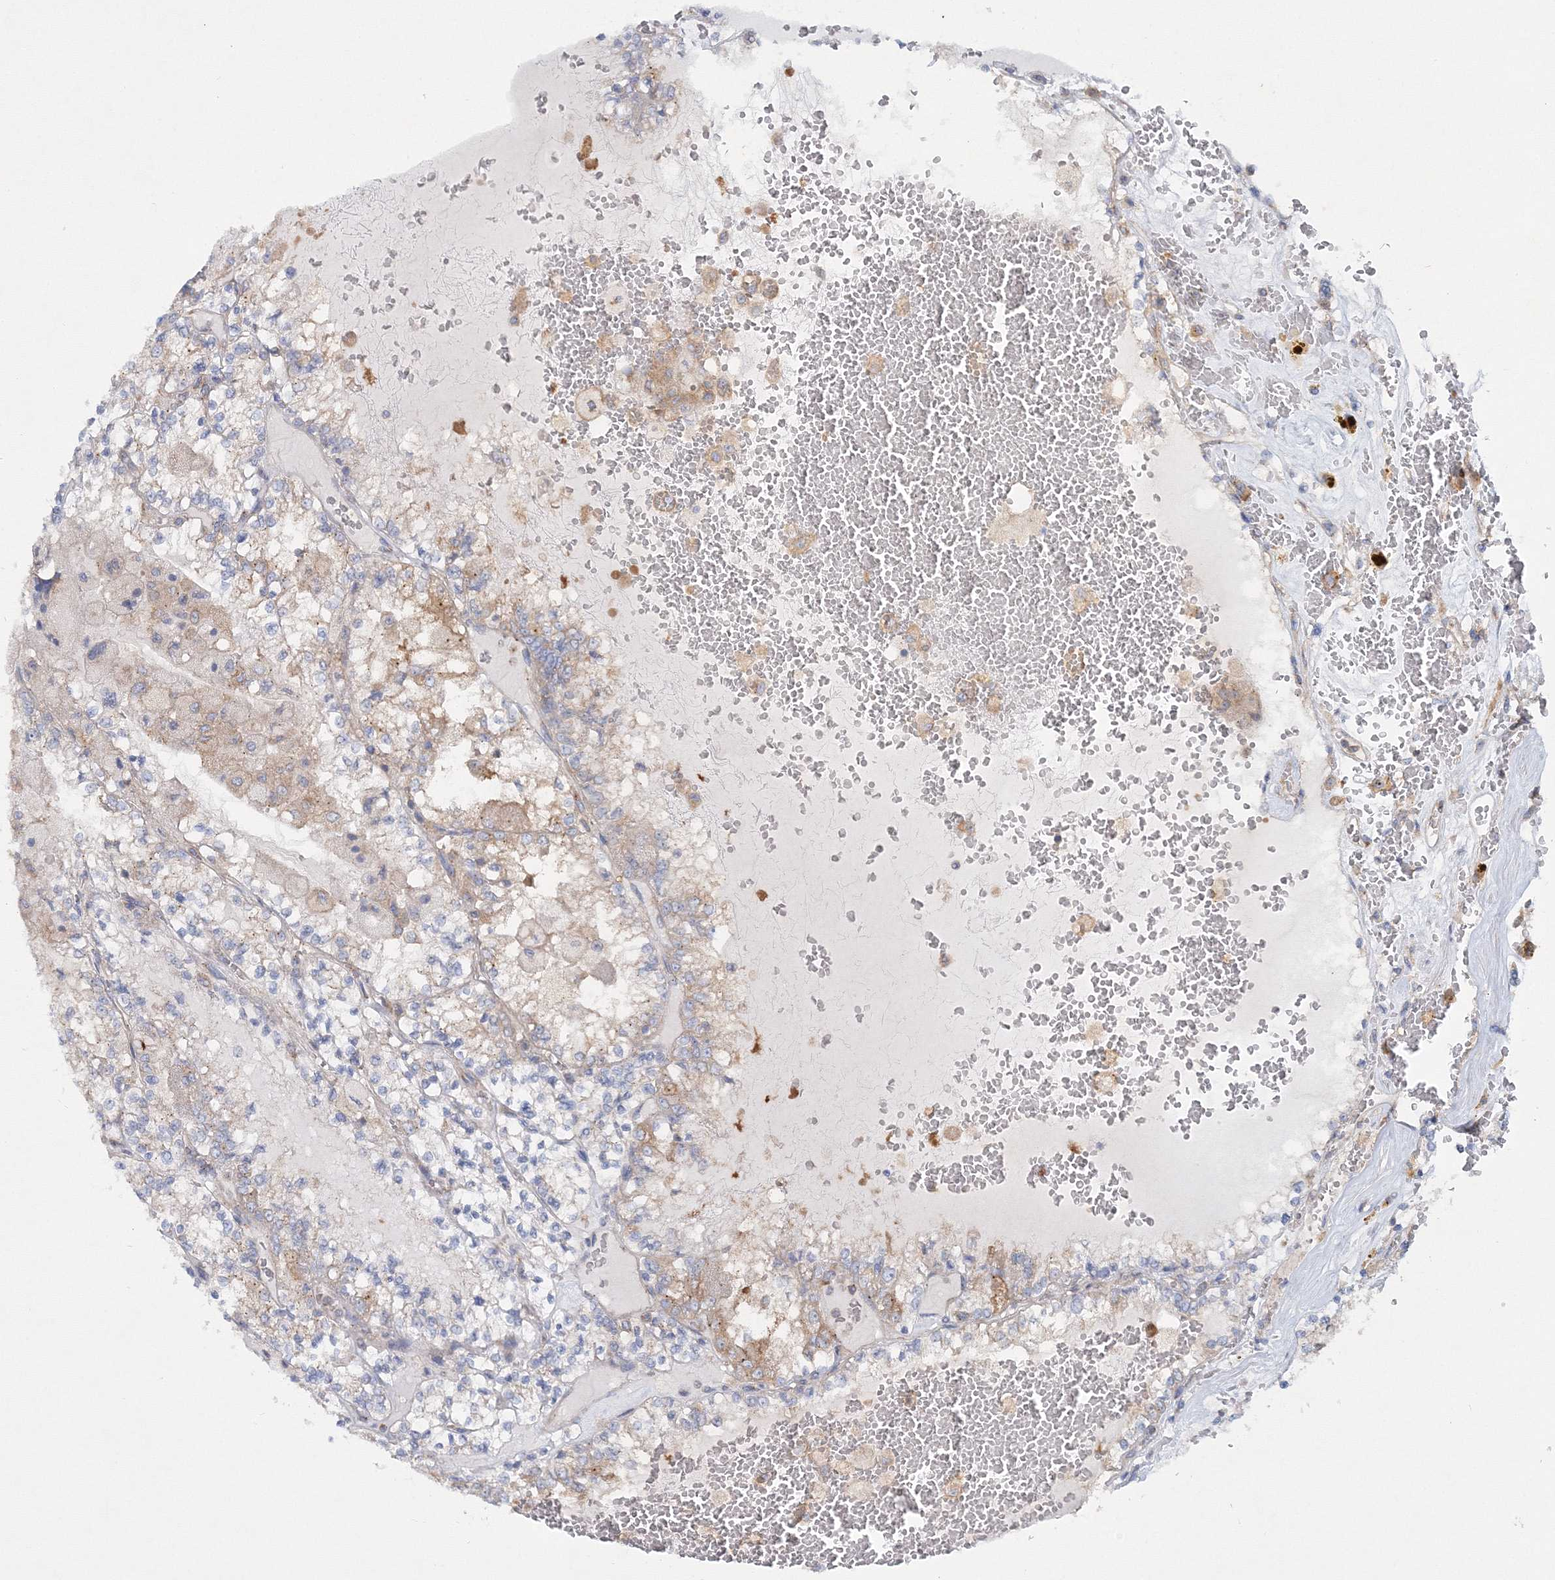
{"staining": {"intensity": "moderate", "quantity": "25%-75%", "location": "cytoplasmic/membranous"}, "tissue": "renal cancer", "cell_type": "Tumor cells", "image_type": "cancer", "snomed": [{"axis": "morphology", "description": "Adenocarcinoma, NOS"}, {"axis": "topography", "description": "Kidney"}], "caption": "Immunohistochemistry staining of renal adenocarcinoma, which reveals medium levels of moderate cytoplasmic/membranous staining in approximately 25%-75% of tumor cells indicating moderate cytoplasmic/membranous protein staining. The staining was performed using DAB (3,3'-diaminobenzidine) (brown) for protein detection and nuclei were counterstained in hematoxylin (blue).", "gene": "SEC23IP", "patient": {"sex": "female", "age": 56}}